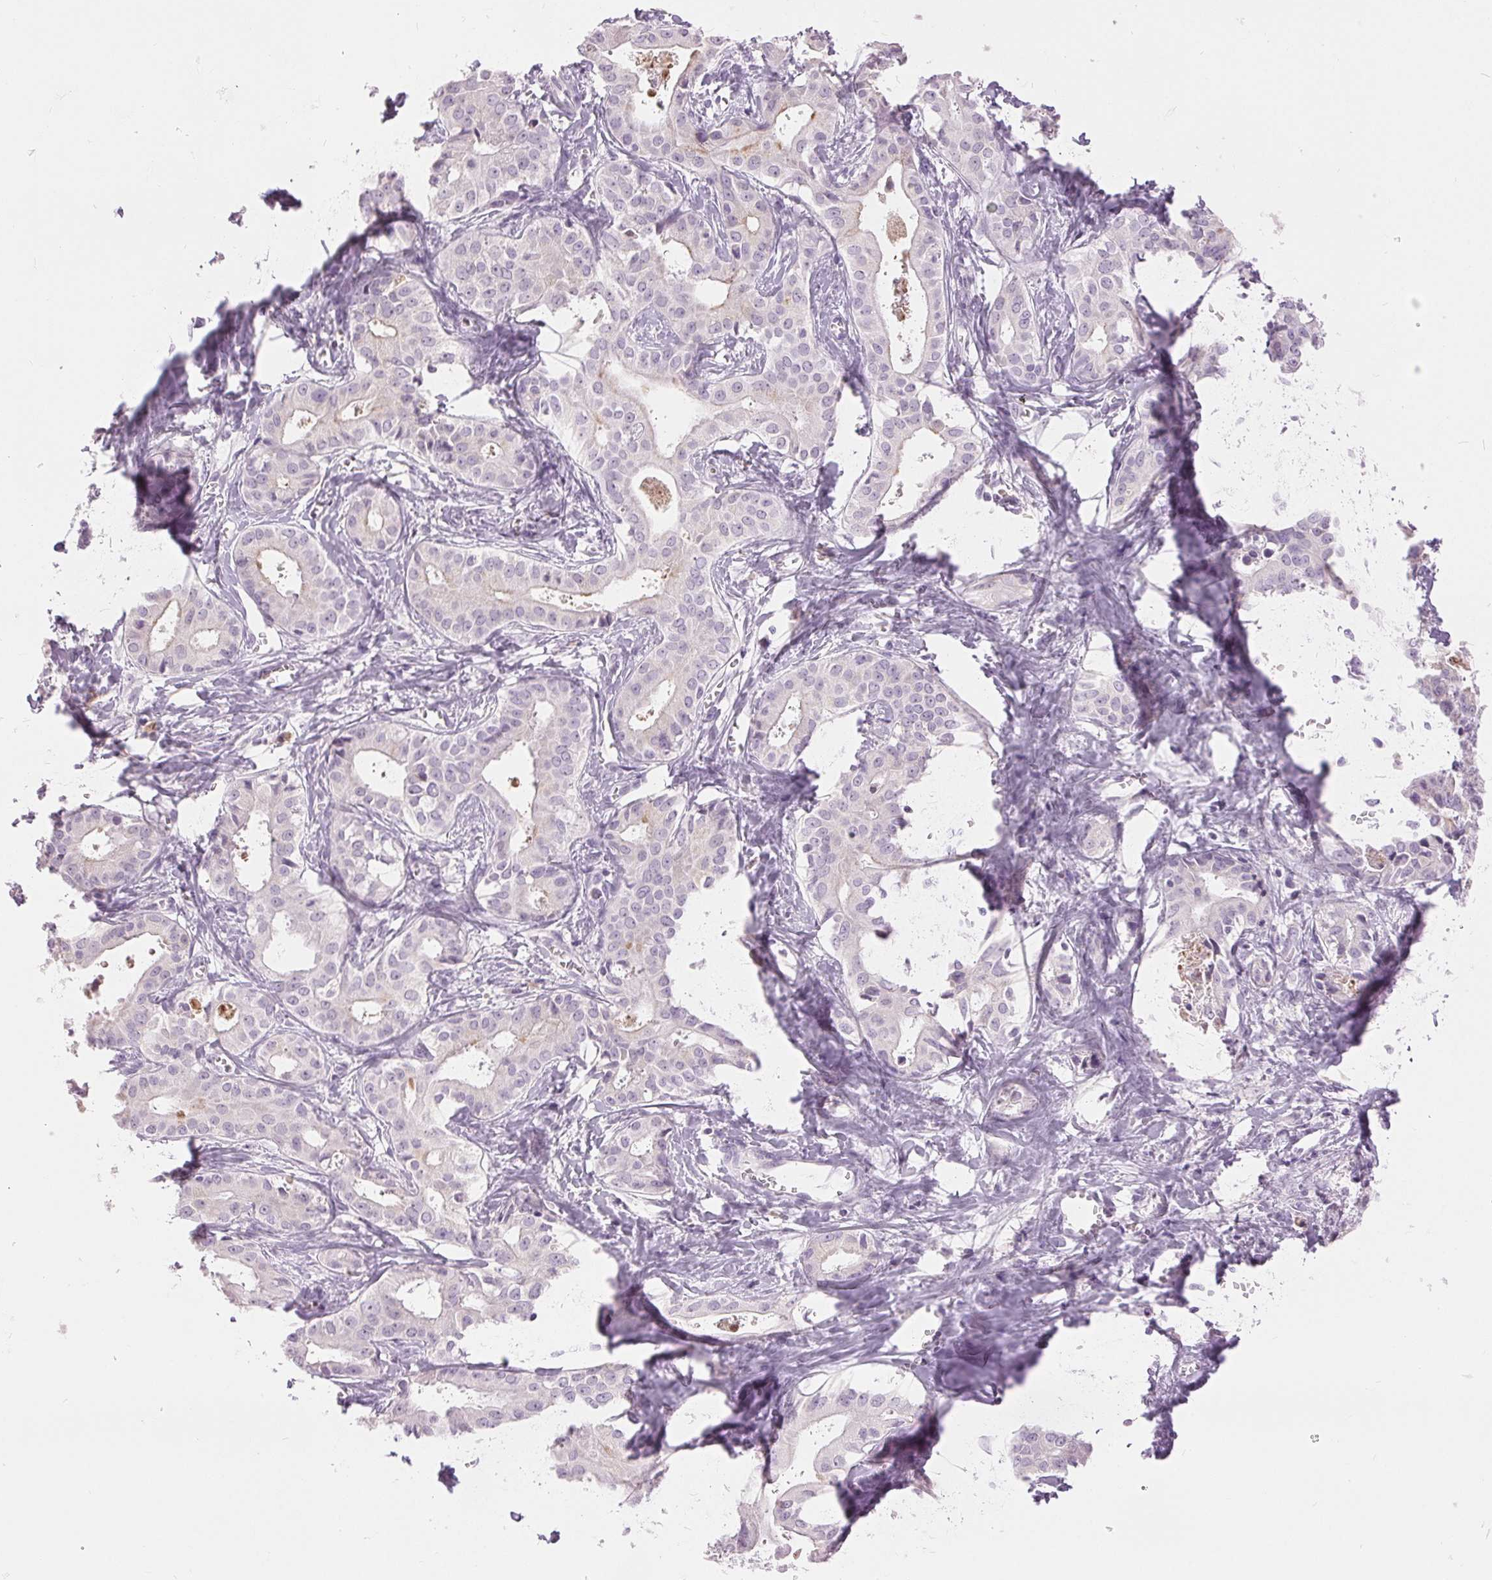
{"staining": {"intensity": "negative", "quantity": "none", "location": "none"}, "tissue": "liver cancer", "cell_type": "Tumor cells", "image_type": "cancer", "snomed": [{"axis": "morphology", "description": "Cholangiocarcinoma"}, {"axis": "topography", "description": "Liver"}], "caption": "Immunohistochemistry (IHC) photomicrograph of neoplastic tissue: human cholangiocarcinoma (liver) stained with DAB (3,3'-diaminobenzidine) exhibits no significant protein expression in tumor cells. (Brightfield microscopy of DAB (3,3'-diaminobenzidine) immunohistochemistry at high magnification).", "gene": "DSG3", "patient": {"sex": "female", "age": 65}}